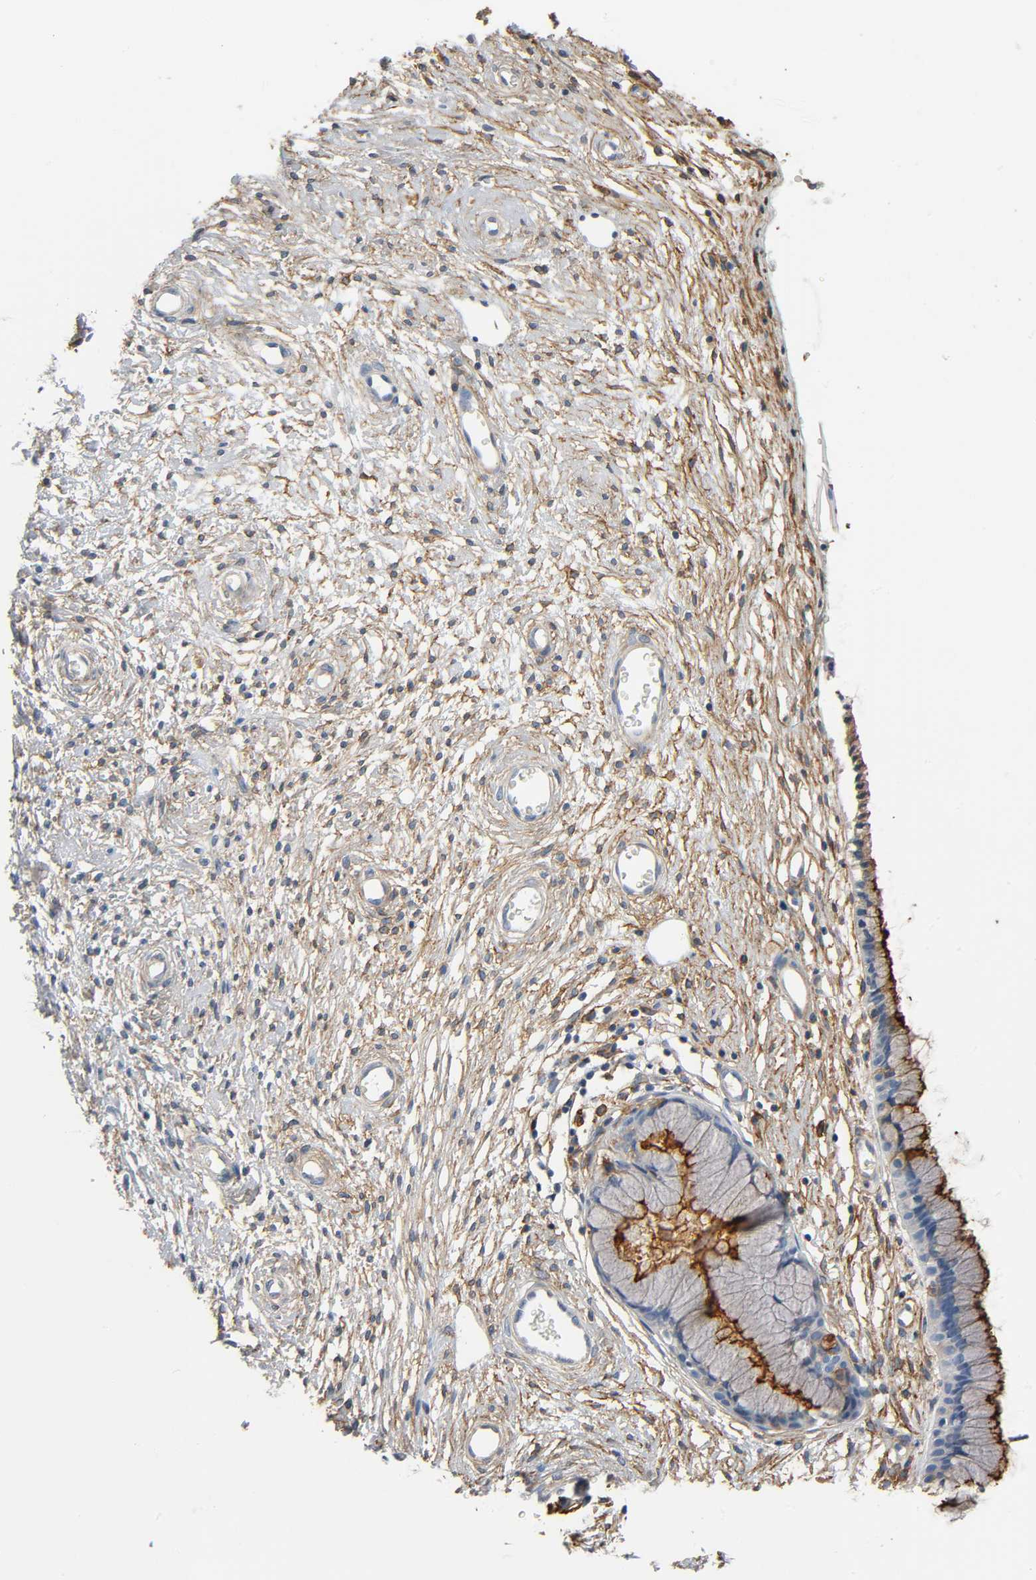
{"staining": {"intensity": "strong", "quantity": ">75%", "location": "cytoplasmic/membranous"}, "tissue": "cervix", "cell_type": "Glandular cells", "image_type": "normal", "snomed": [{"axis": "morphology", "description": "Normal tissue, NOS"}, {"axis": "topography", "description": "Cervix"}], "caption": "Protein expression analysis of unremarkable human cervix reveals strong cytoplasmic/membranous staining in about >75% of glandular cells. Nuclei are stained in blue.", "gene": "ANPEP", "patient": {"sex": "female", "age": 55}}